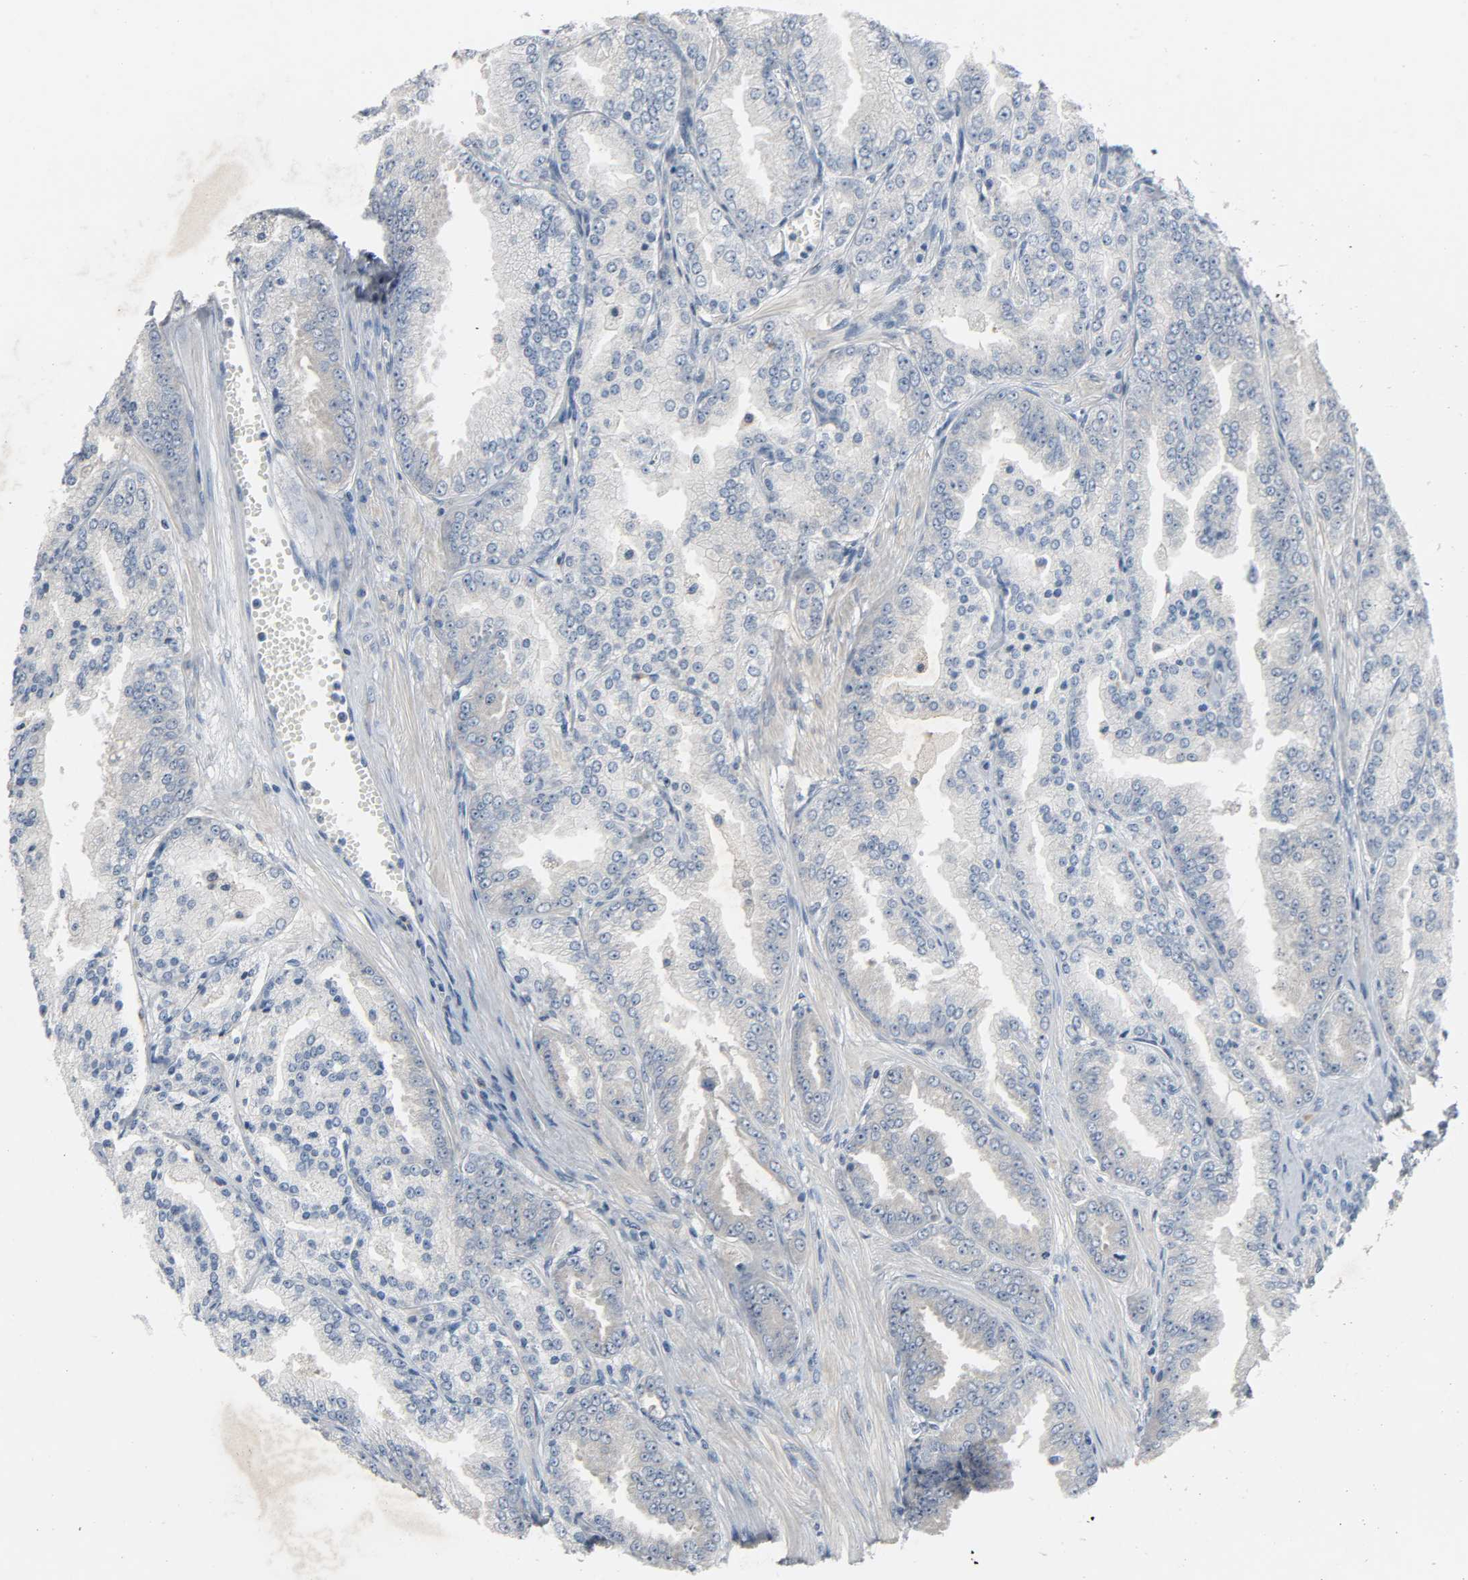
{"staining": {"intensity": "negative", "quantity": "none", "location": "none"}, "tissue": "prostate cancer", "cell_type": "Tumor cells", "image_type": "cancer", "snomed": [{"axis": "morphology", "description": "Adenocarcinoma, High grade"}, {"axis": "topography", "description": "Prostate"}], "caption": "IHC of prostate cancer (adenocarcinoma (high-grade)) shows no positivity in tumor cells.", "gene": "CD4", "patient": {"sex": "male", "age": 61}}